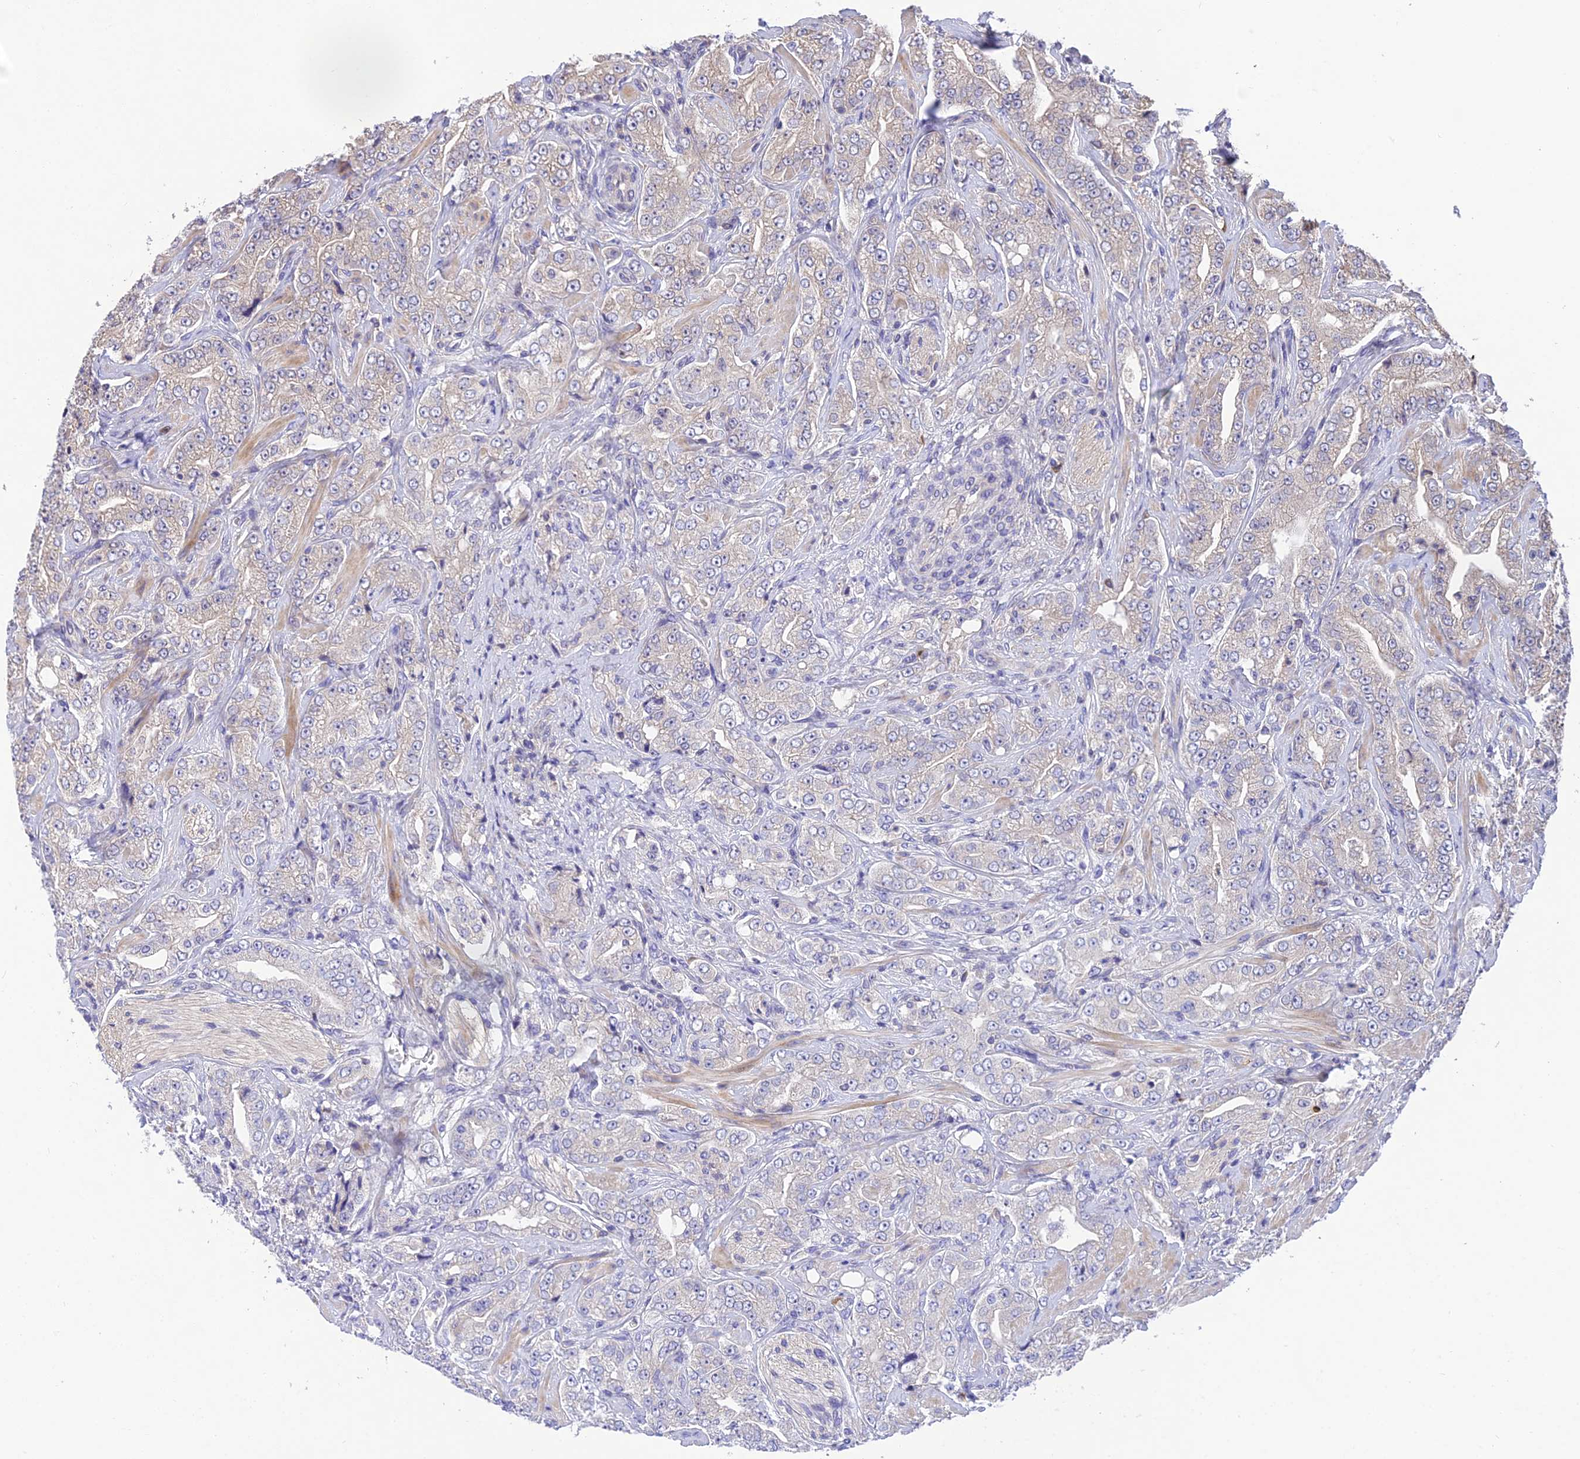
{"staining": {"intensity": "weak", "quantity": "<25%", "location": "cytoplasmic/membranous"}, "tissue": "prostate cancer", "cell_type": "Tumor cells", "image_type": "cancer", "snomed": [{"axis": "morphology", "description": "Adenocarcinoma, Low grade"}, {"axis": "topography", "description": "Prostate"}], "caption": "High magnification brightfield microscopy of low-grade adenocarcinoma (prostate) stained with DAB (3,3'-diaminobenzidine) (brown) and counterstained with hematoxylin (blue): tumor cells show no significant expression.", "gene": "DENND5B", "patient": {"sex": "male", "age": 67}}